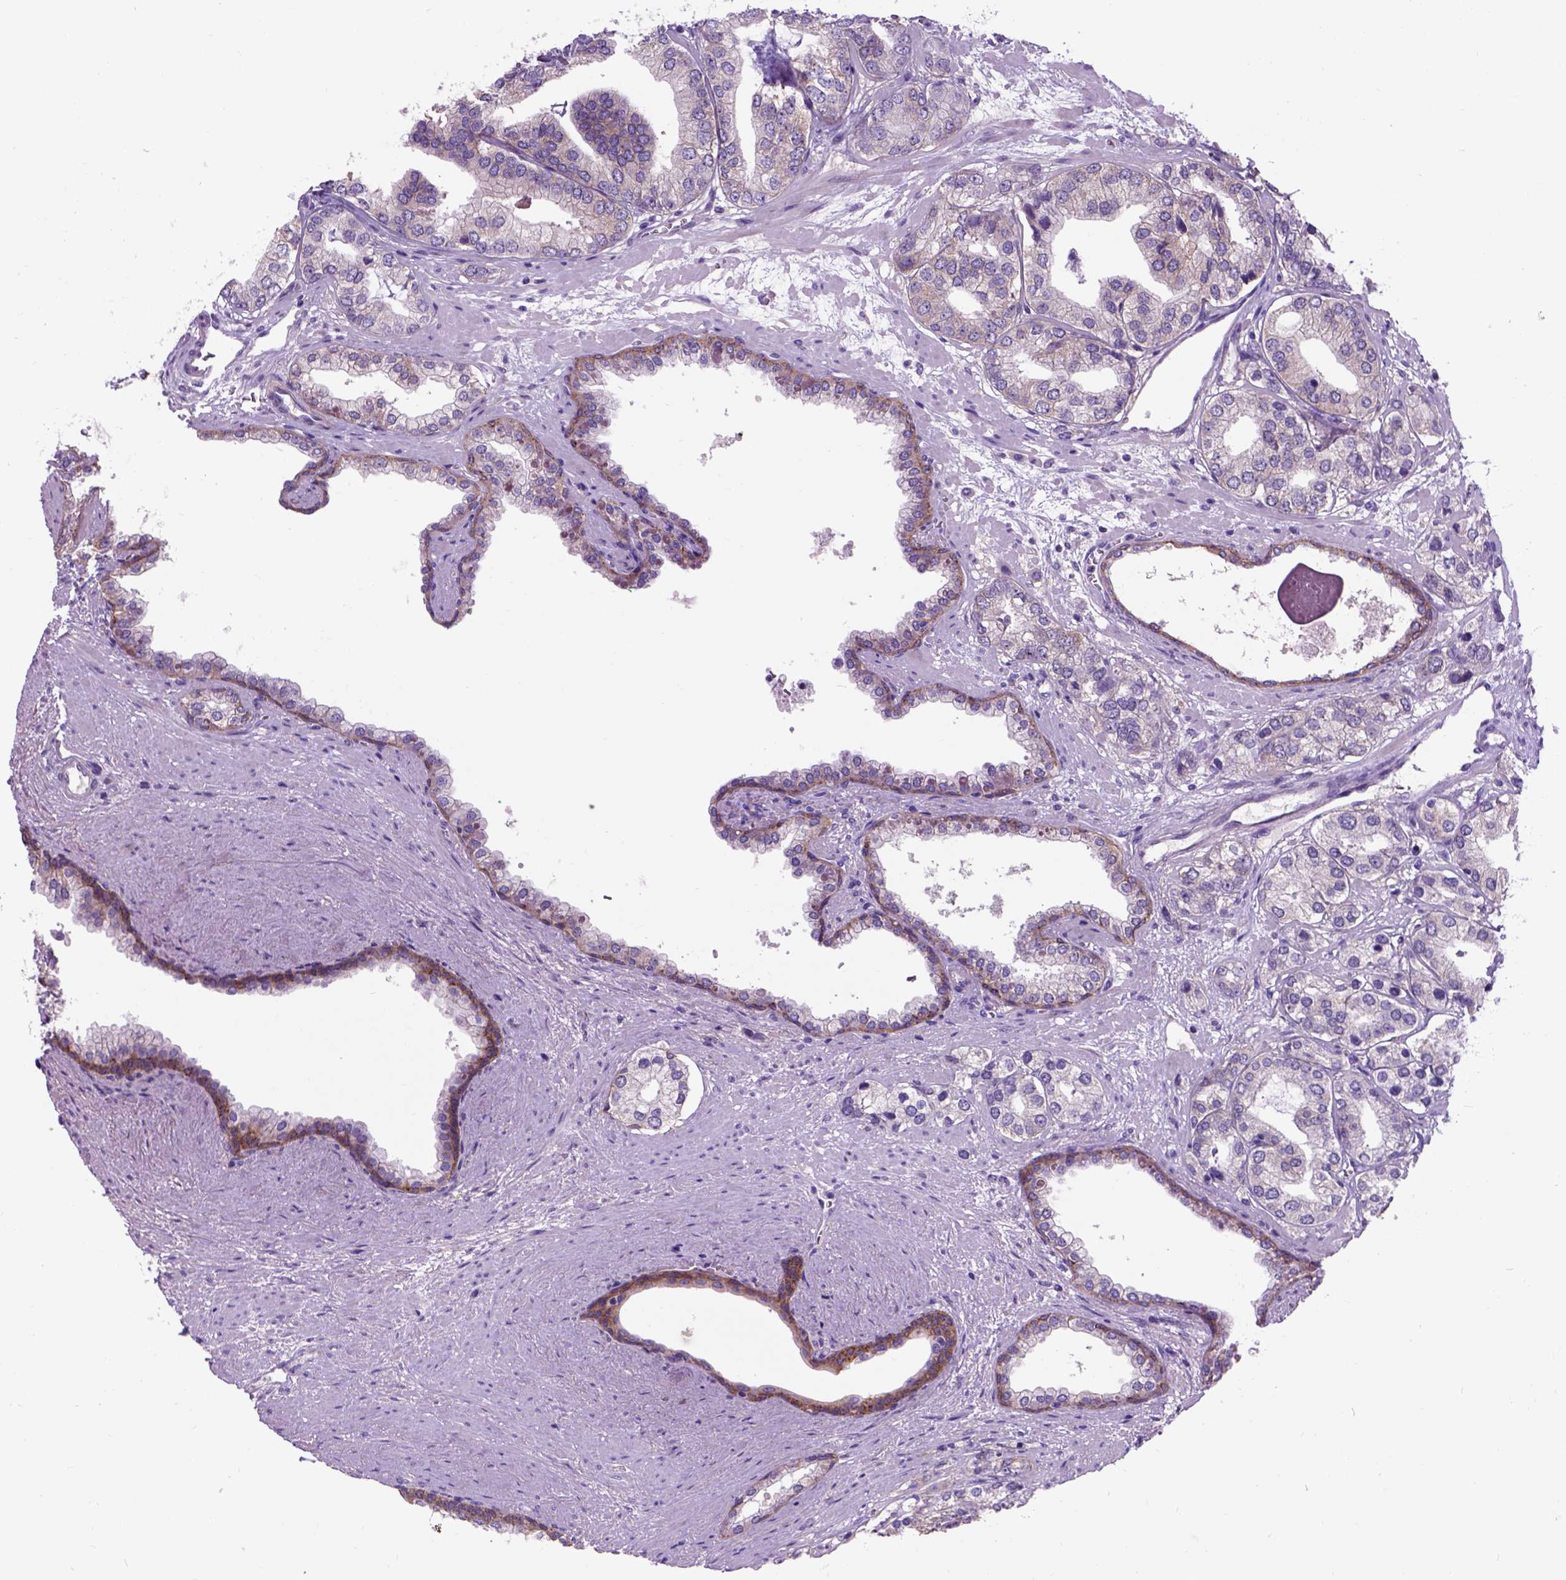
{"staining": {"intensity": "negative", "quantity": "none", "location": "none"}, "tissue": "prostate cancer", "cell_type": "Tumor cells", "image_type": "cancer", "snomed": [{"axis": "morphology", "description": "Adenocarcinoma, High grade"}, {"axis": "topography", "description": "Prostate"}], "caption": "The histopathology image reveals no significant staining in tumor cells of prostate cancer (high-grade adenocarcinoma).", "gene": "EGFR", "patient": {"sex": "male", "age": 58}}